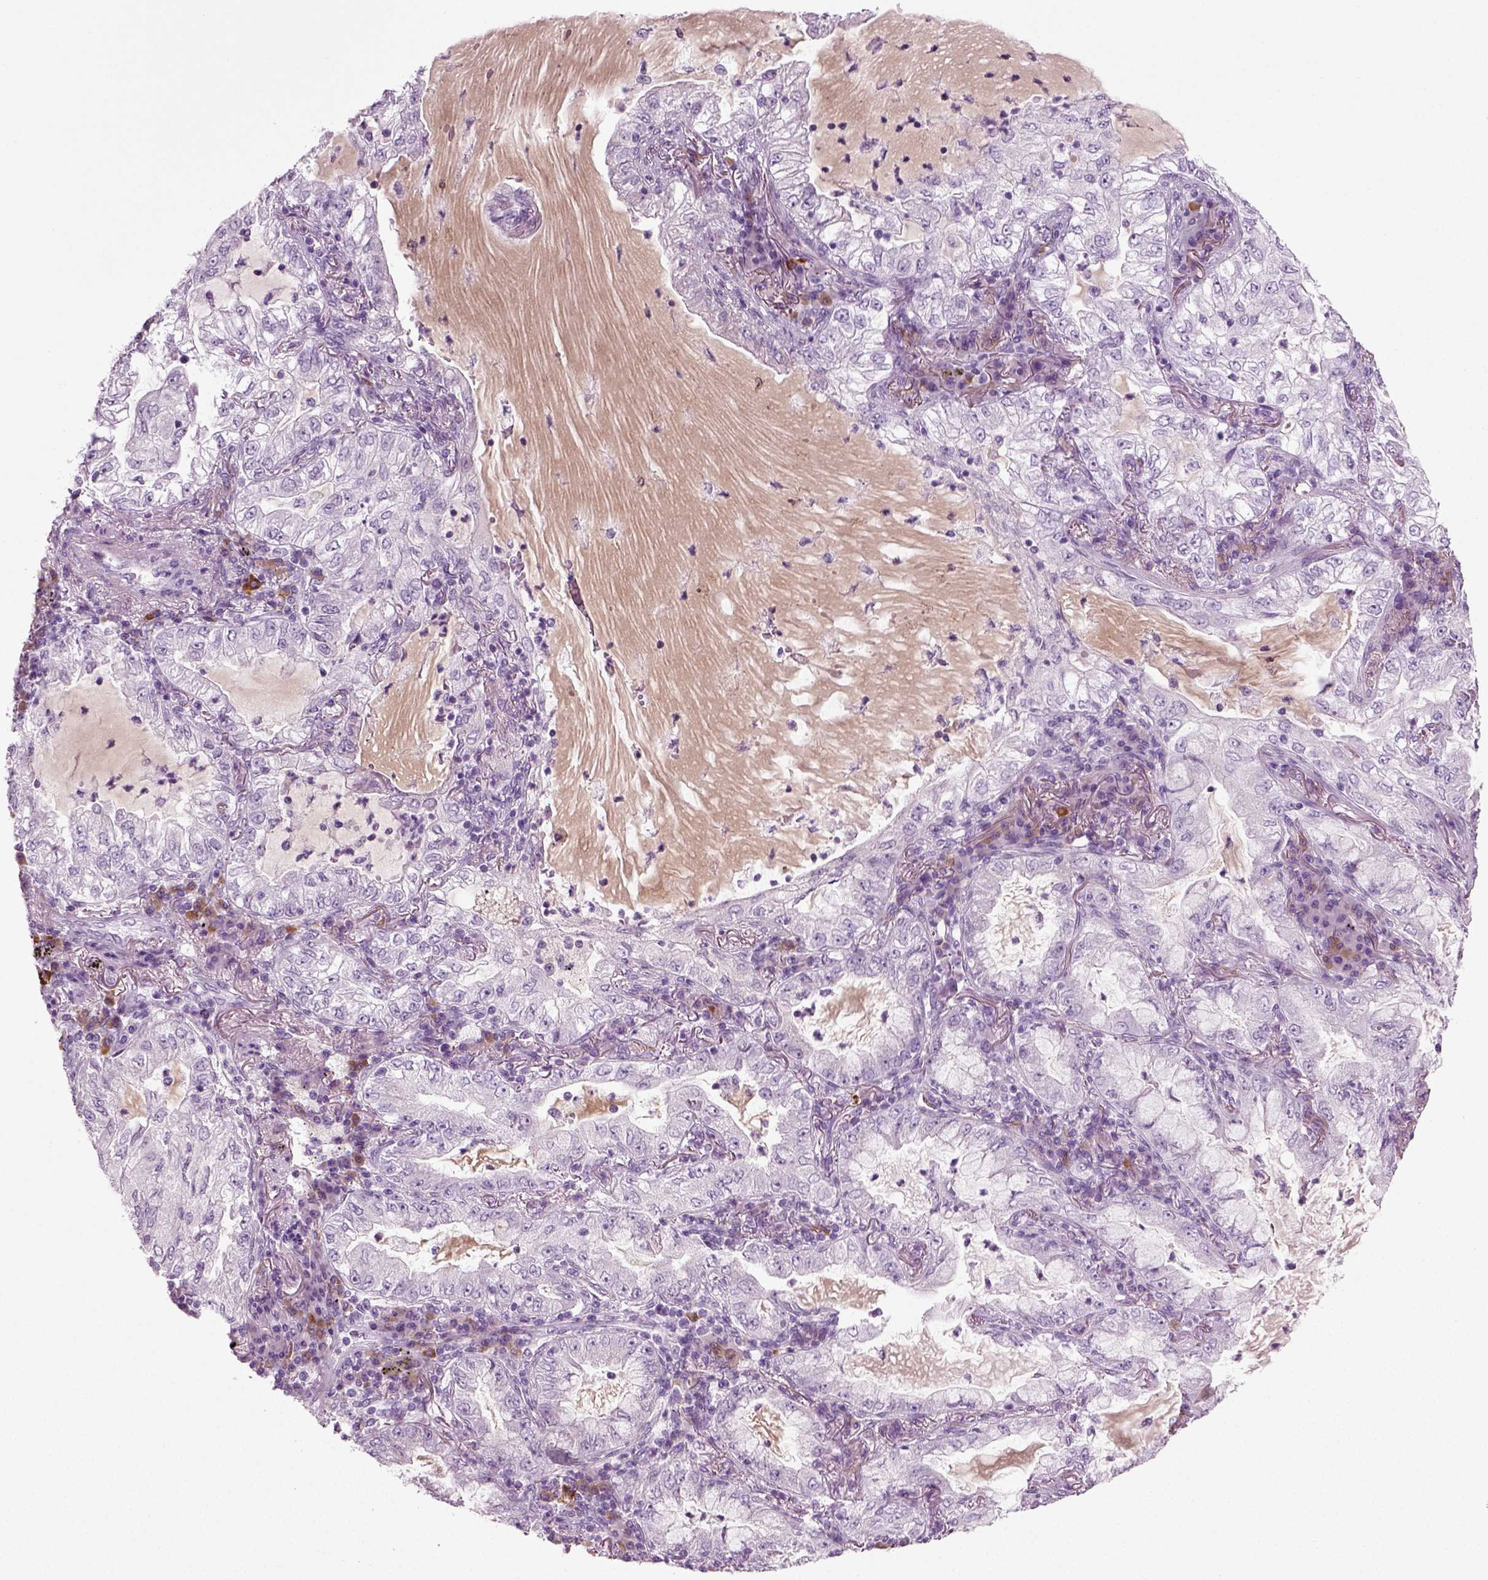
{"staining": {"intensity": "negative", "quantity": "none", "location": "none"}, "tissue": "lung cancer", "cell_type": "Tumor cells", "image_type": "cancer", "snomed": [{"axis": "morphology", "description": "Adenocarcinoma, NOS"}, {"axis": "topography", "description": "Lung"}], "caption": "Tumor cells are negative for protein expression in human adenocarcinoma (lung).", "gene": "PRLH", "patient": {"sex": "female", "age": 73}}